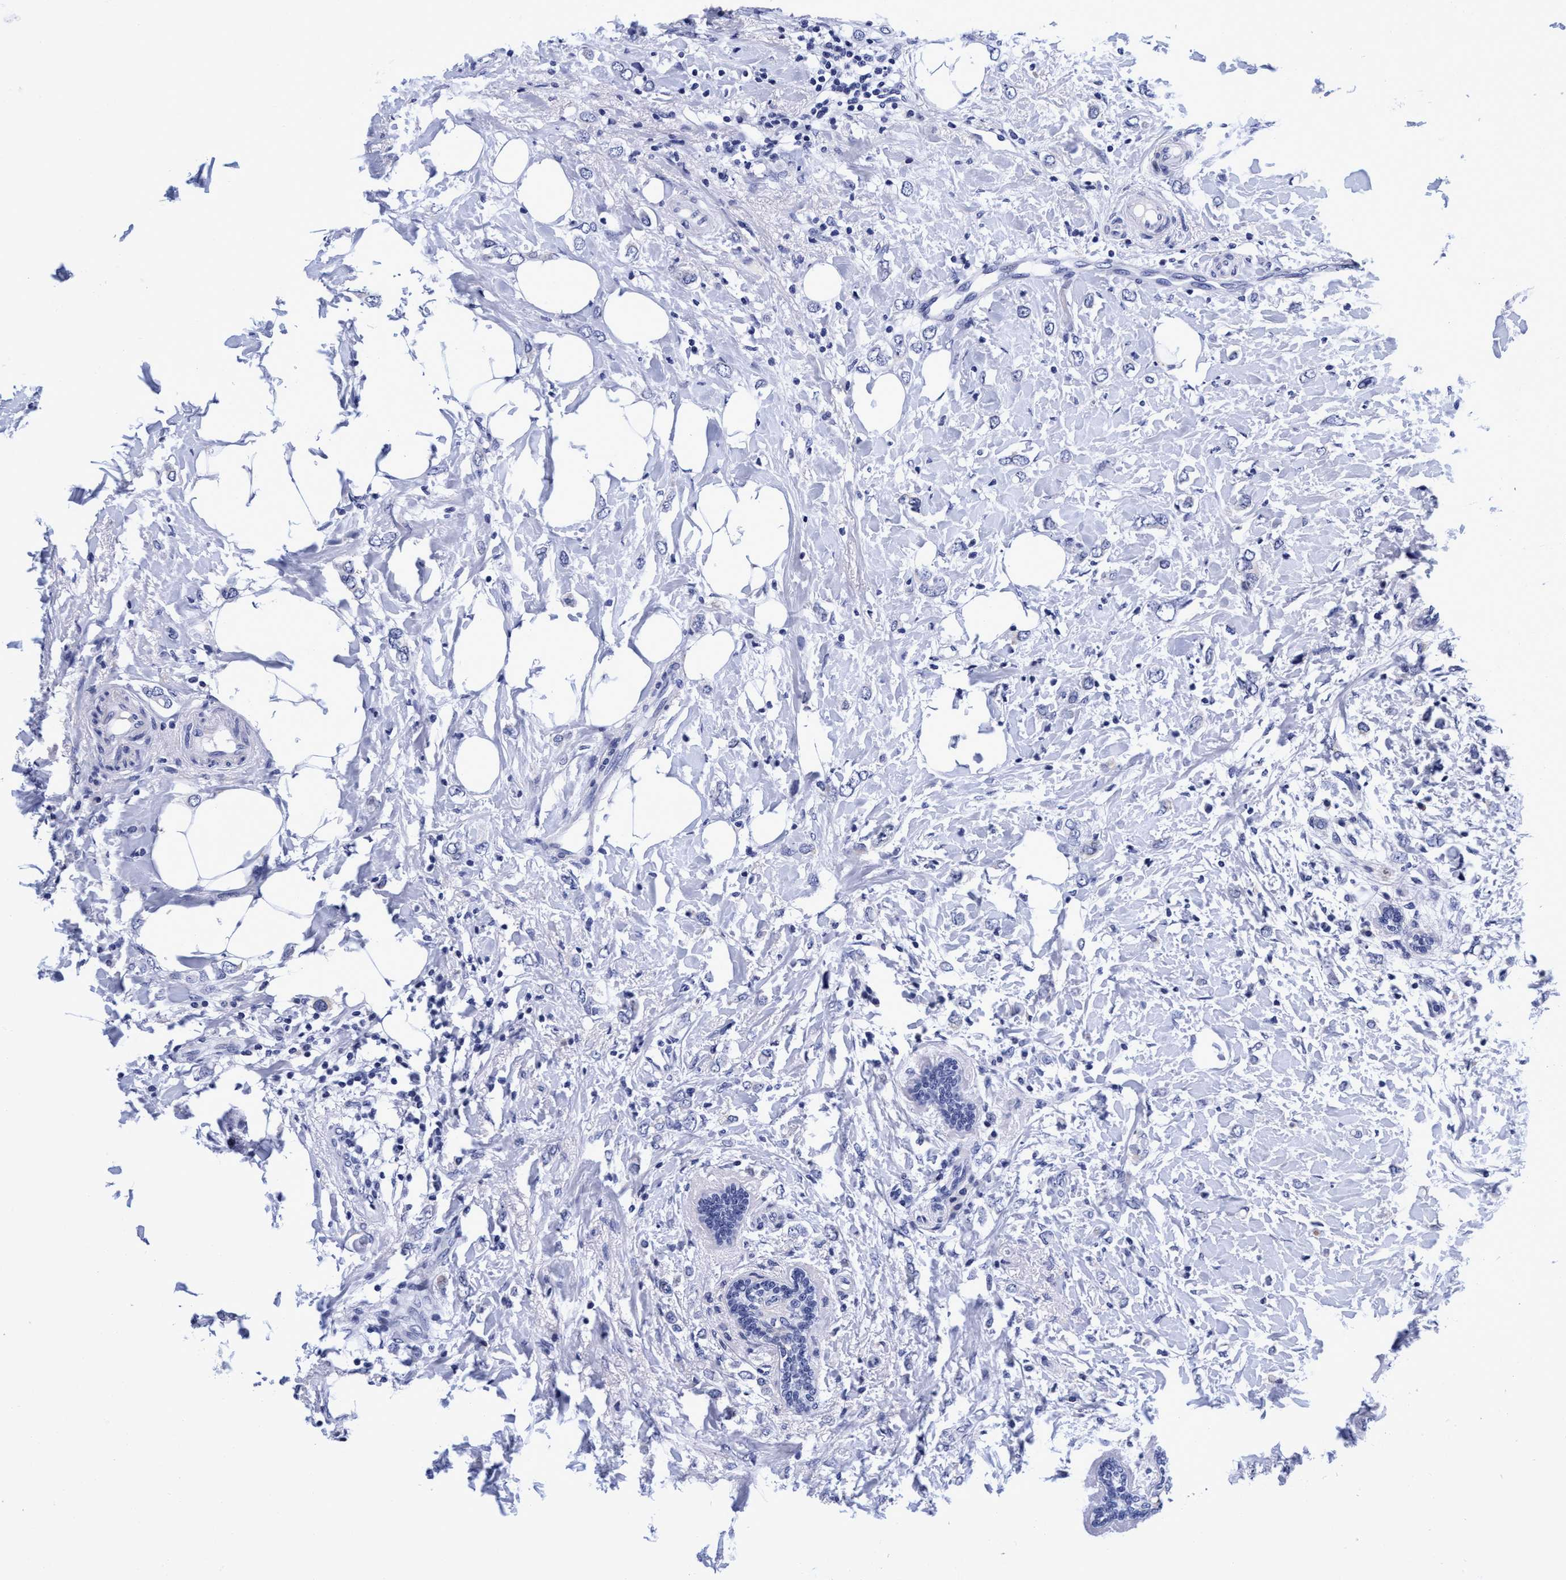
{"staining": {"intensity": "negative", "quantity": "none", "location": "none"}, "tissue": "breast cancer", "cell_type": "Tumor cells", "image_type": "cancer", "snomed": [{"axis": "morphology", "description": "Normal tissue, NOS"}, {"axis": "morphology", "description": "Lobular carcinoma"}, {"axis": "topography", "description": "Breast"}], "caption": "Human breast cancer stained for a protein using immunohistochemistry (IHC) reveals no staining in tumor cells.", "gene": "PLPPR1", "patient": {"sex": "female", "age": 47}}